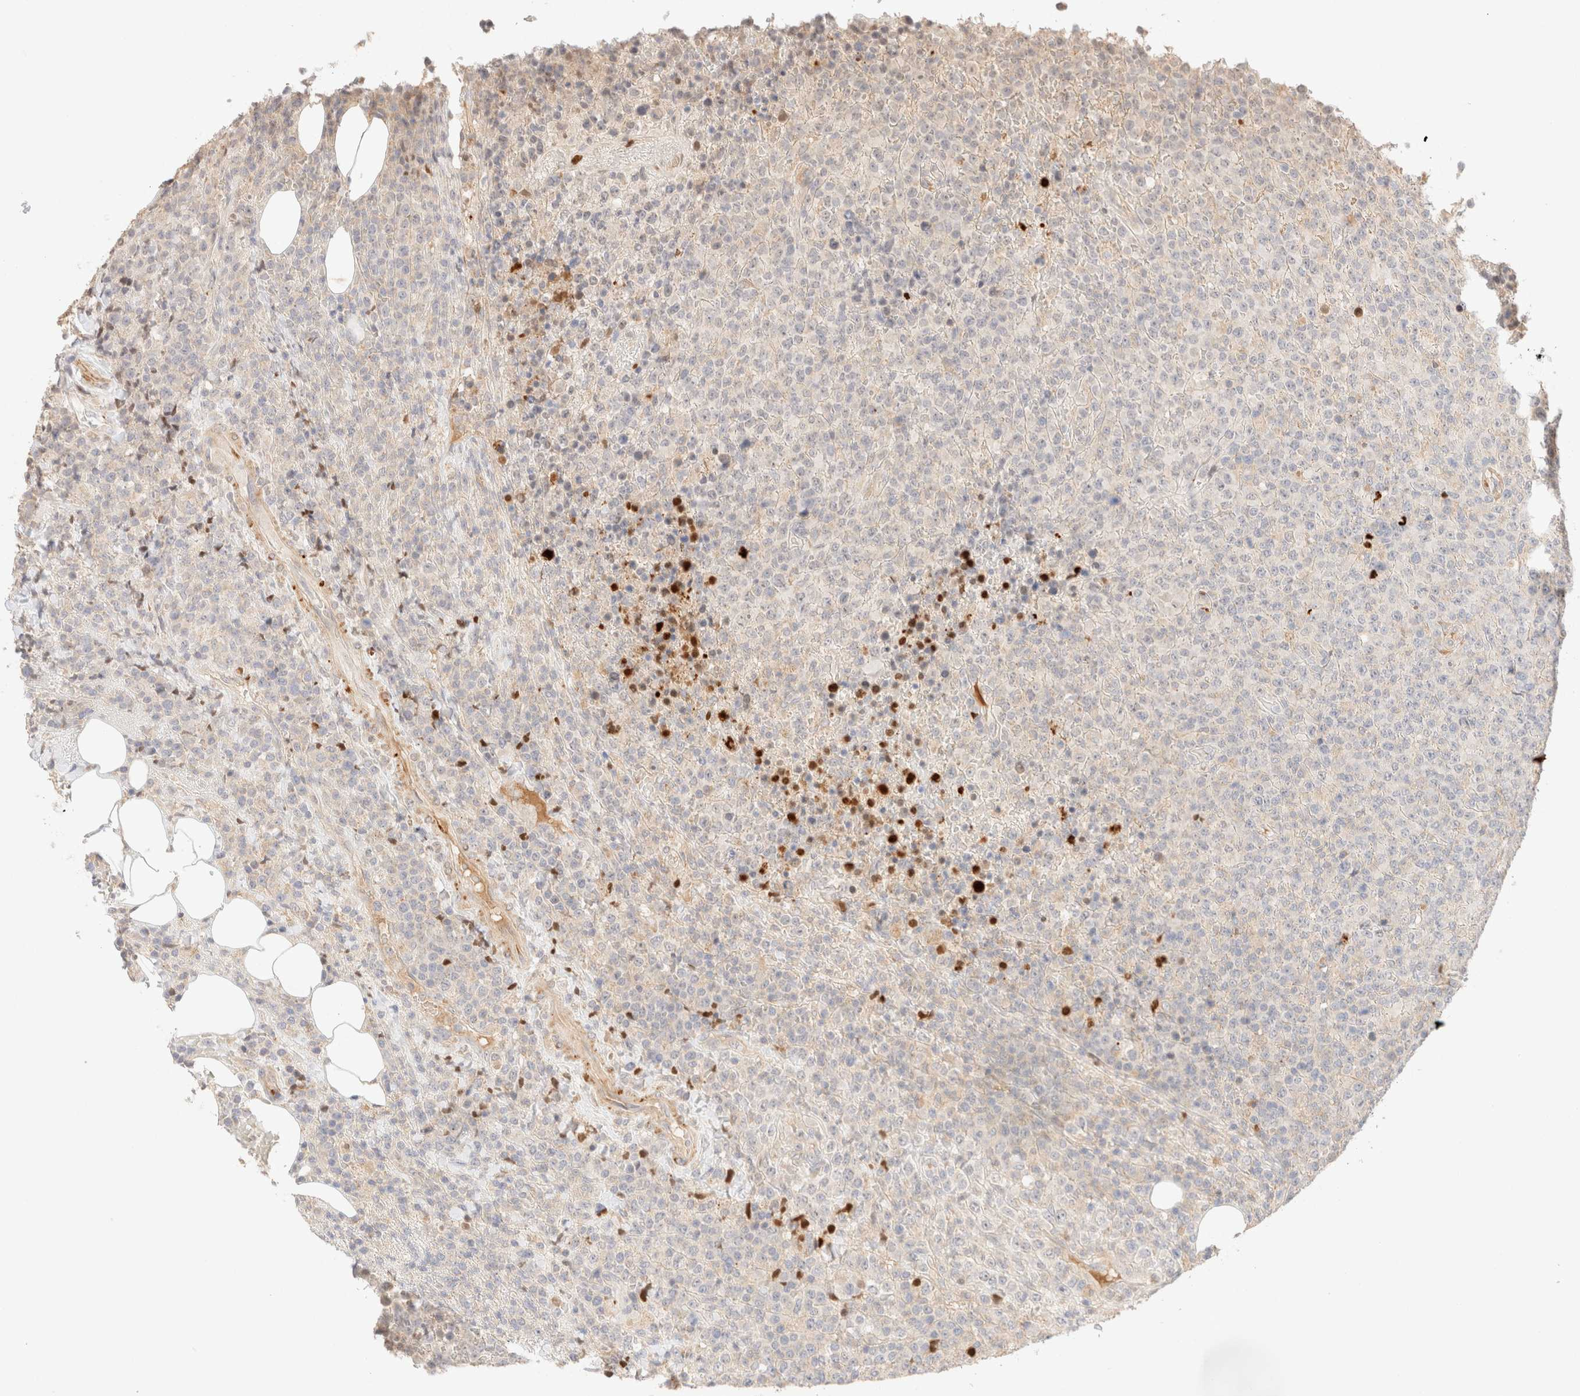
{"staining": {"intensity": "negative", "quantity": "none", "location": "none"}, "tissue": "lymphoma", "cell_type": "Tumor cells", "image_type": "cancer", "snomed": [{"axis": "morphology", "description": "Malignant lymphoma, non-Hodgkin's type, High grade"}, {"axis": "topography", "description": "Lymph node"}], "caption": "An immunohistochemistry (IHC) micrograph of high-grade malignant lymphoma, non-Hodgkin's type is shown. There is no staining in tumor cells of high-grade malignant lymphoma, non-Hodgkin's type.", "gene": "SNTB1", "patient": {"sex": "male", "age": 13}}